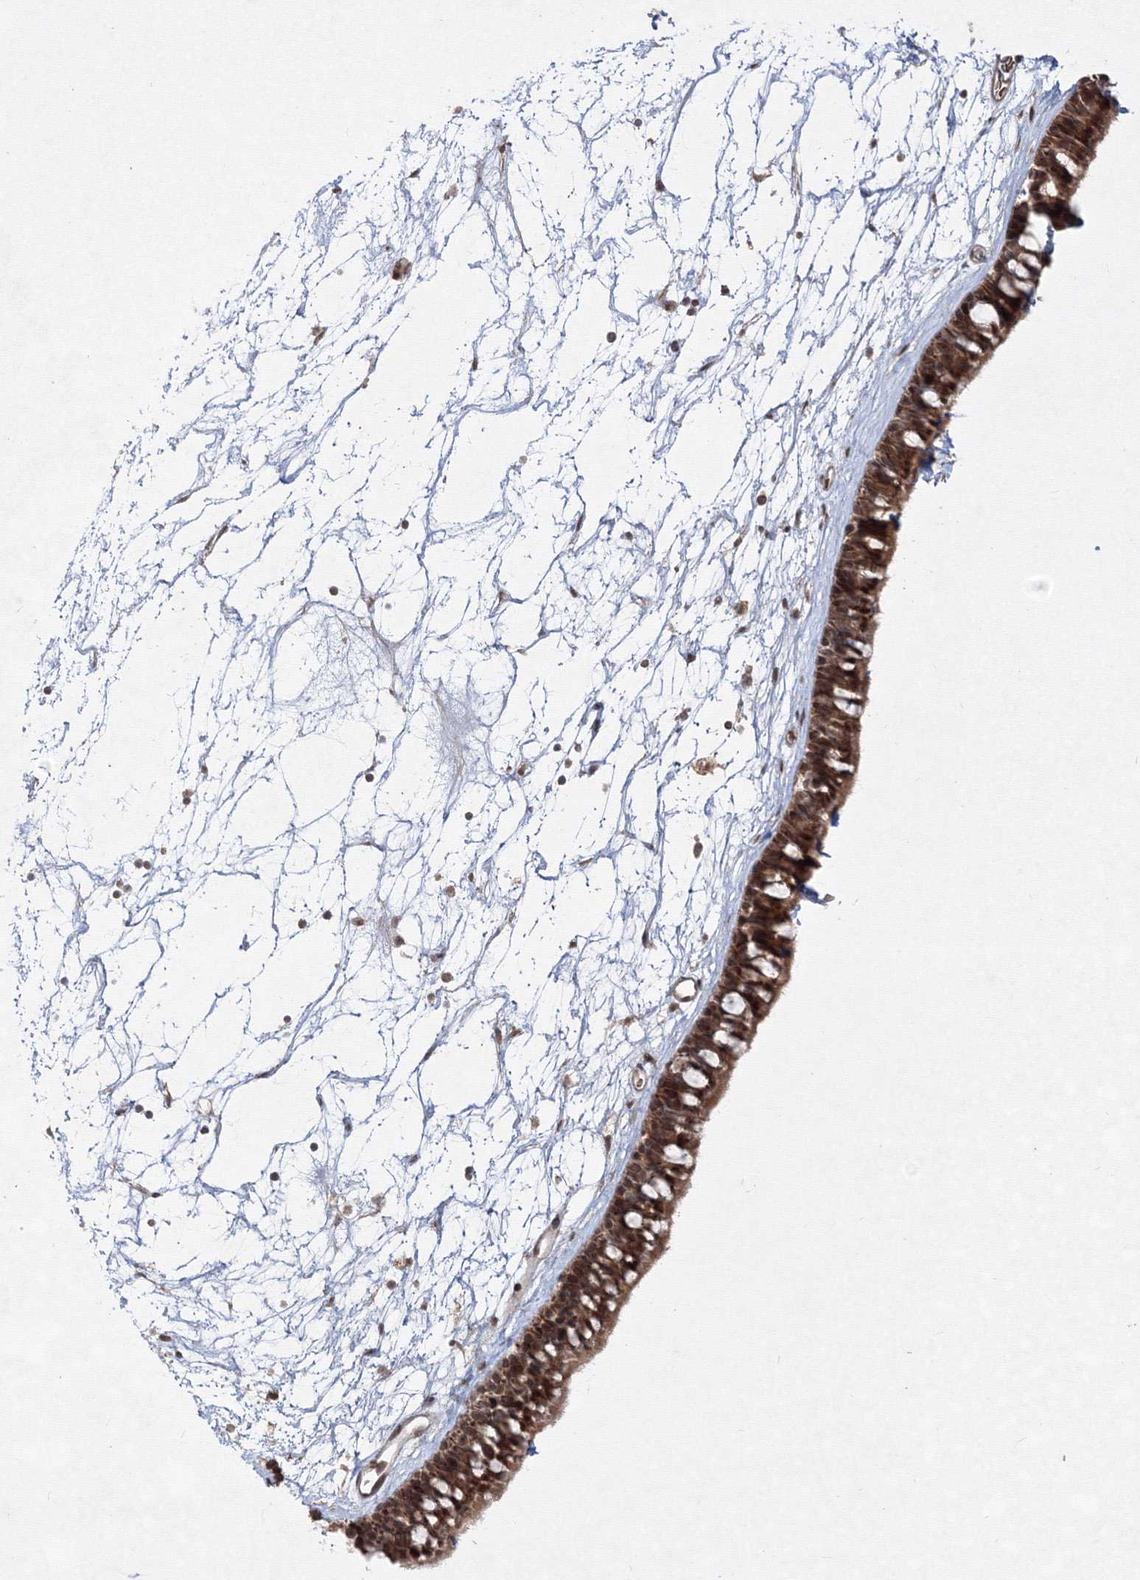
{"staining": {"intensity": "moderate", "quantity": ">75%", "location": "cytoplasmic/membranous"}, "tissue": "nasopharynx", "cell_type": "Respiratory epithelial cells", "image_type": "normal", "snomed": [{"axis": "morphology", "description": "Normal tissue, NOS"}, {"axis": "topography", "description": "Nasopharynx"}], "caption": "Respiratory epithelial cells demonstrate medium levels of moderate cytoplasmic/membranous staining in approximately >75% of cells in normal human nasopharynx.", "gene": "COPS4", "patient": {"sex": "male", "age": 64}}